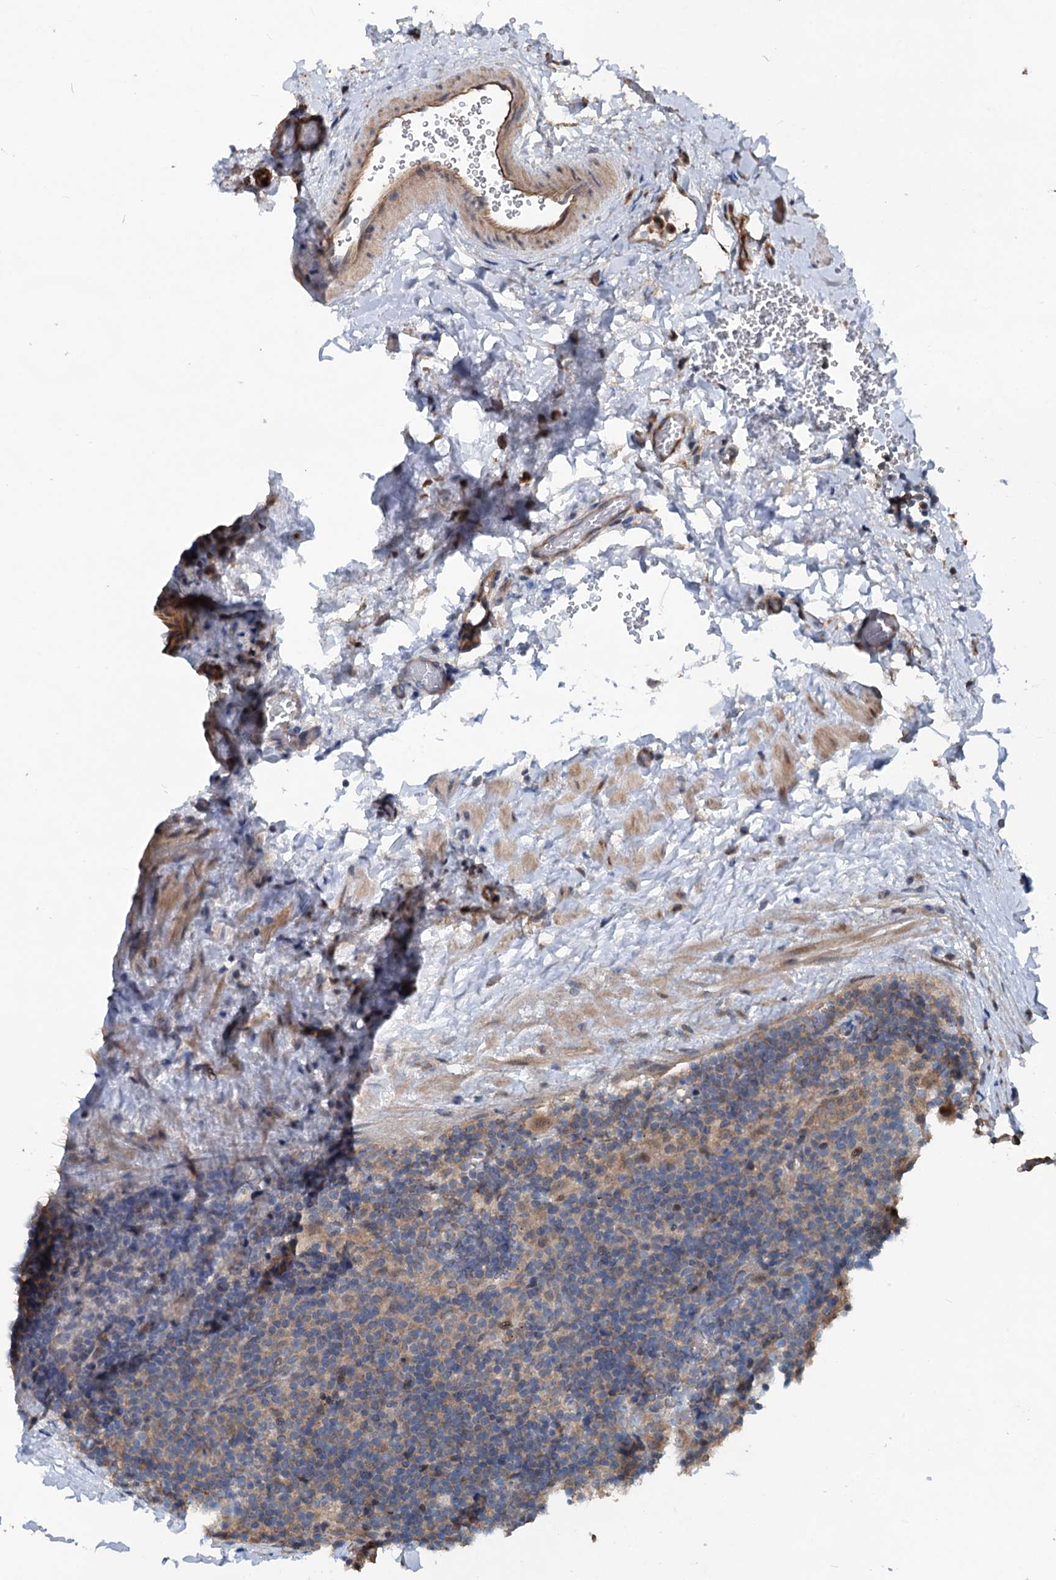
{"staining": {"intensity": "weak", "quantity": "<25%", "location": "cytoplasmic/membranous"}, "tissue": "lymphoma", "cell_type": "Tumor cells", "image_type": "cancer", "snomed": [{"axis": "morphology", "description": "Hodgkin's disease, NOS"}, {"axis": "topography", "description": "Lymph node"}], "caption": "An immunohistochemistry histopathology image of lymphoma is shown. There is no staining in tumor cells of lymphoma.", "gene": "TEDC1", "patient": {"sex": "female", "age": 57}}